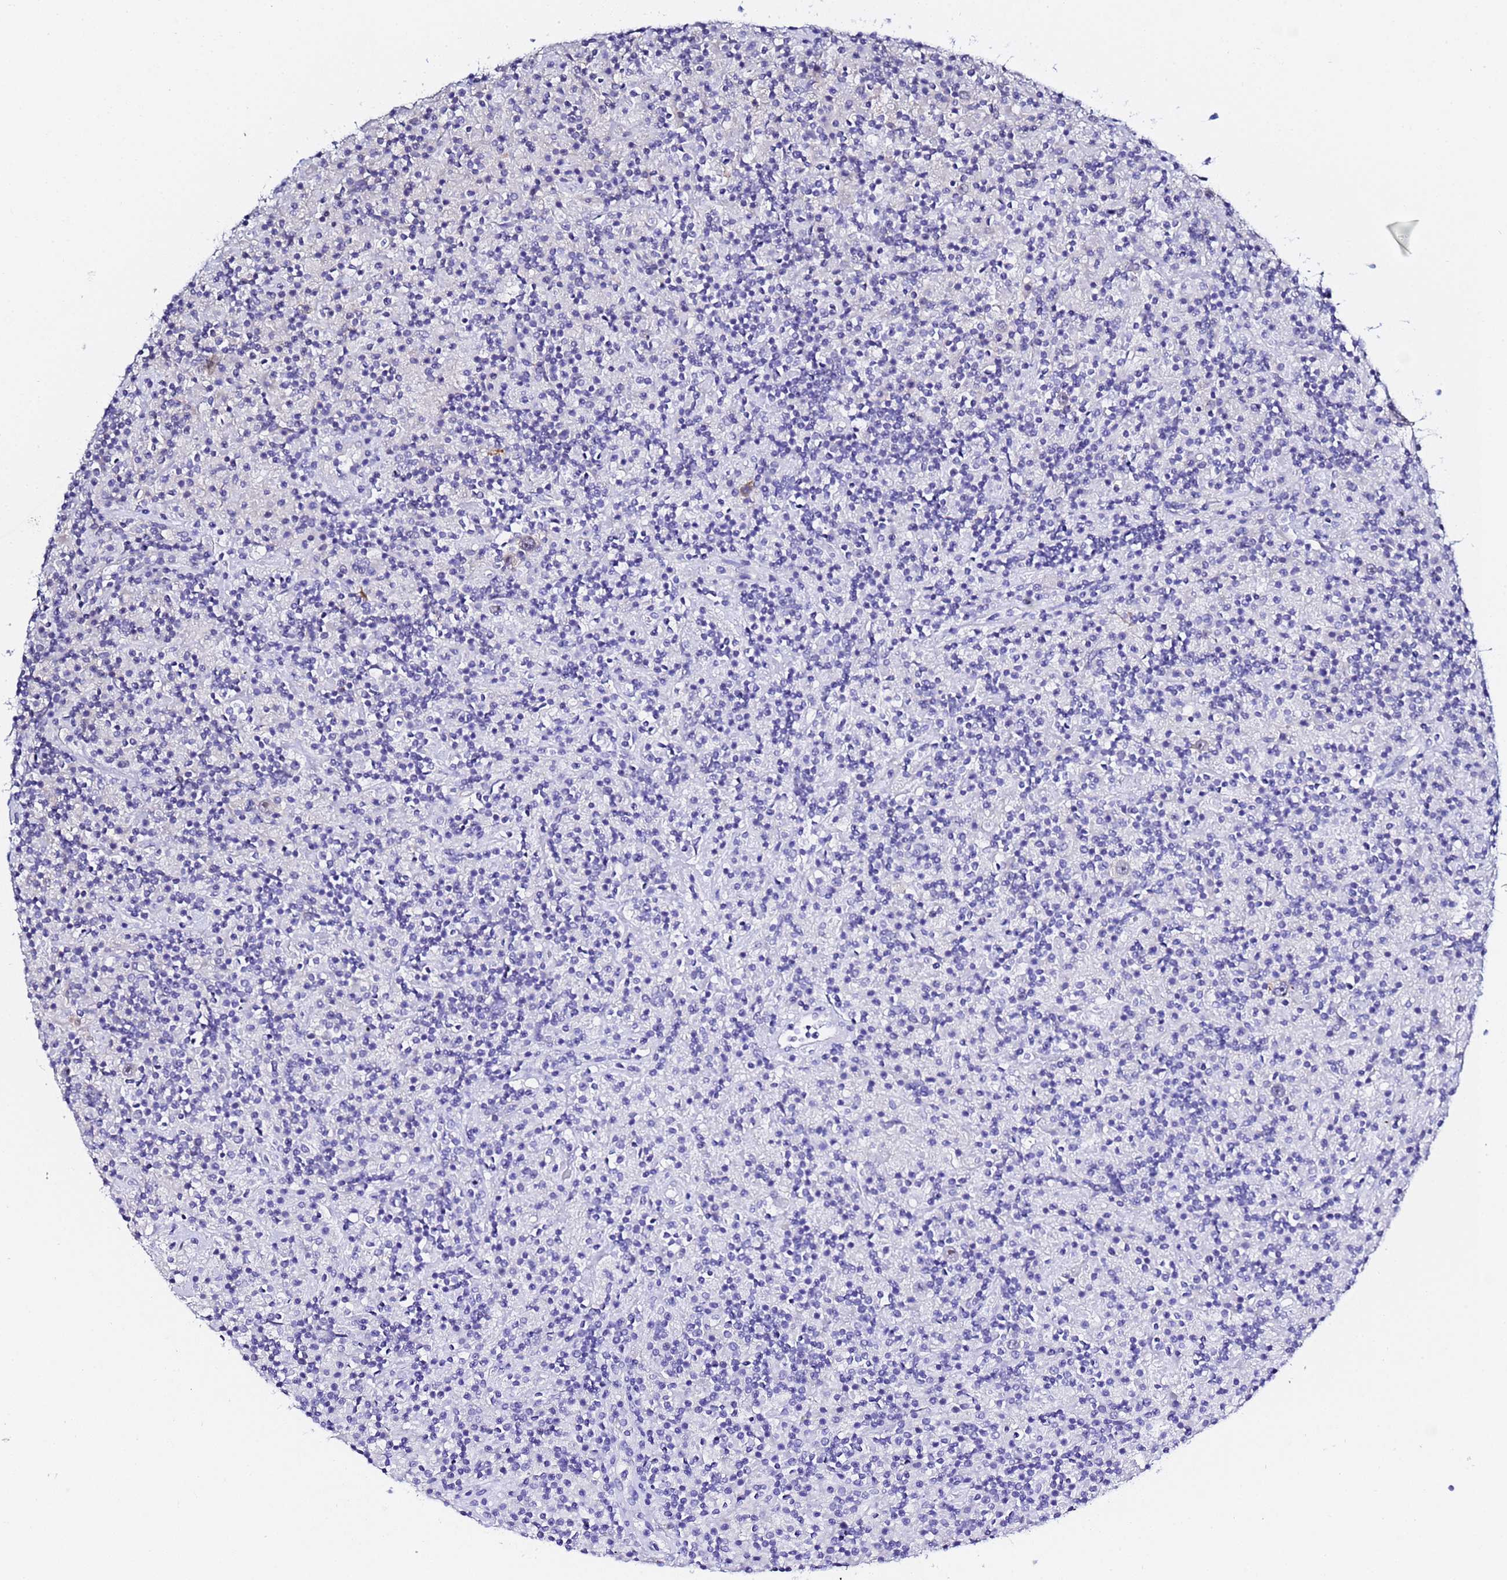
{"staining": {"intensity": "negative", "quantity": "none", "location": "none"}, "tissue": "lymphoma", "cell_type": "Tumor cells", "image_type": "cancer", "snomed": [{"axis": "morphology", "description": "Hodgkin's disease, NOS"}, {"axis": "topography", "description": "Lymph node"}], "caption": "Immunohistochemistry of human Hodgkin's disease reveals no staining in tumor cells.", "gene": "ACTL6B", "patient": {"sex": "male", "age": 70}}